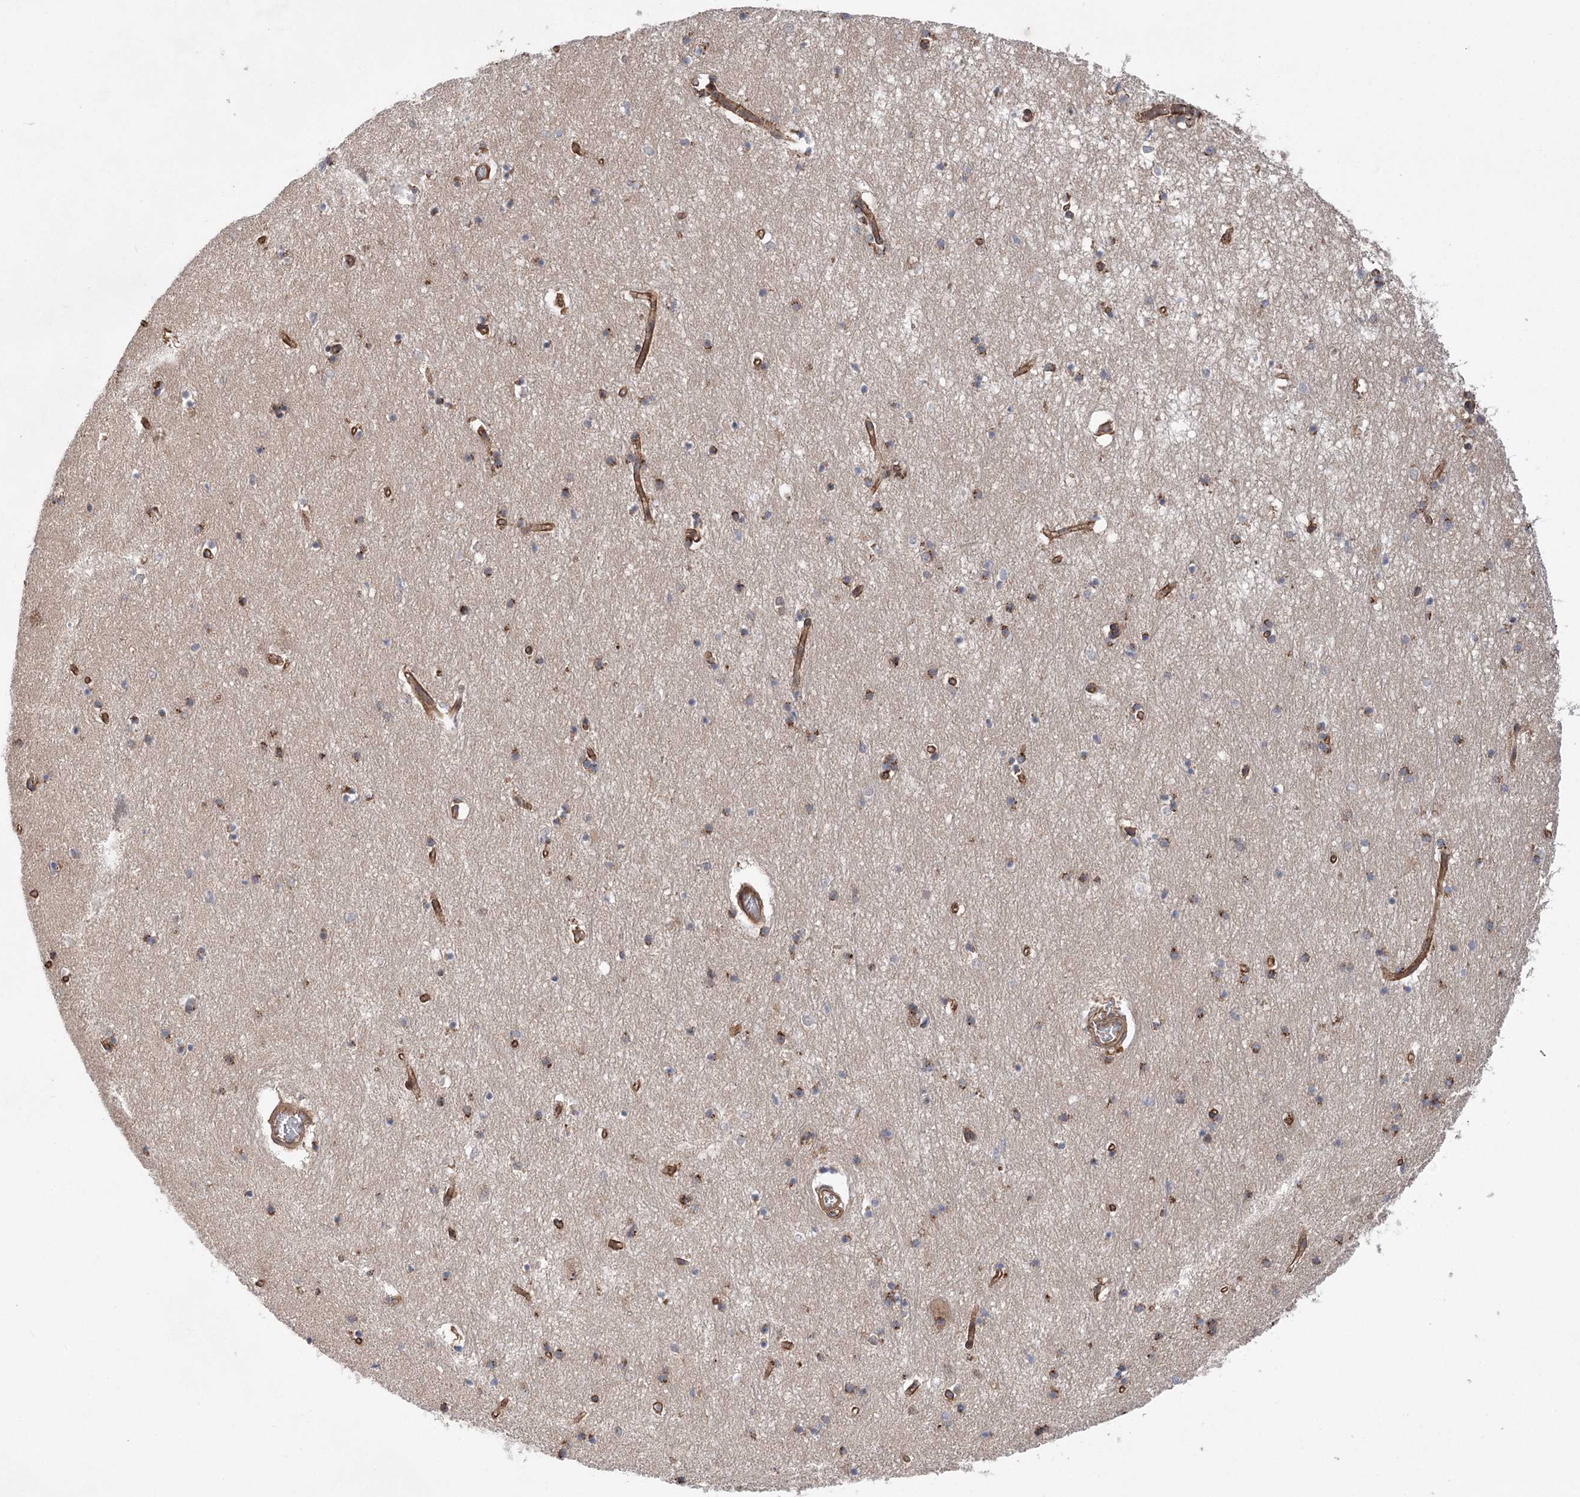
{"staining": {"intensity": "moderate", "quantity": "<25%", "location": "cytoplasmic/membranous"}, "tissue": "hippocampus", "cell_type": "Glial cells", "image_type": "normal", "snomed": [{"axis": "morphology", "description": "Normal tissue, NOS"}, {"axis": "topography", "description": "Hippocampus"}], "caption": "Immunohistochemical staining of normal hippocampus exhibits <25% levels of moderate cytoplasmic/membranous protein expression in approximately <25% of glial cells. (Brightfield microscopy of DAB IHC at high magnification).", "gene": "METTL24", "patient": {"sex": "male", "age": 70}}